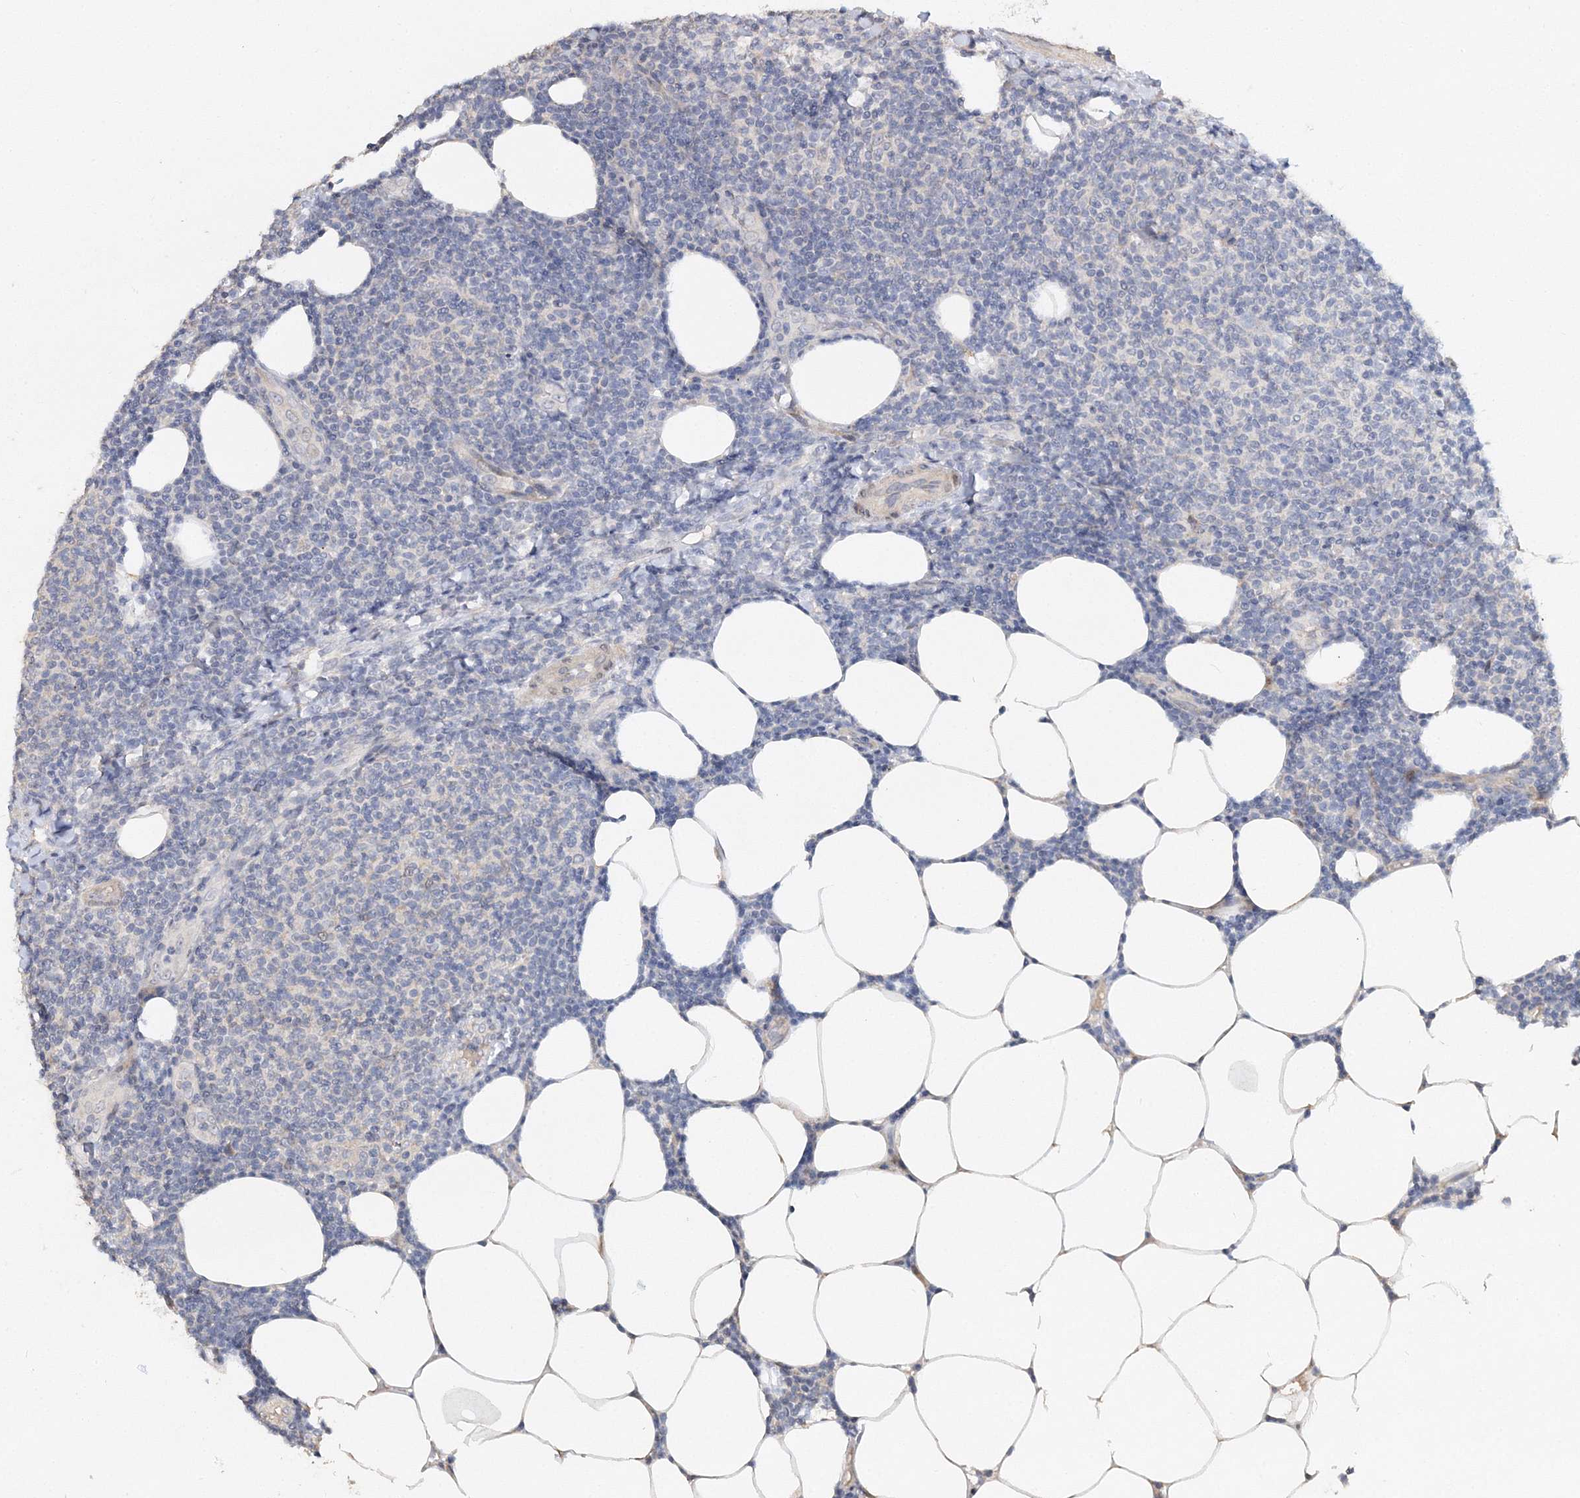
{"staining": {"intensity": "negative", "quantity": "none", "location": "none"}, "tissue": "lymphoma", "cell_type": "Tumor cells", "image_type": "cancer", "snomed": [{"axis": "morphology", "description": "Malignant lymphoma, non-Hodgkin's type, Low grade"}, {"axis": "topography", "description": "Lymph node"}], "caption": "Low-grade malignant lymphoma, non-Hodgkin's type was stained to show a protein in brown. There is no significant positivity in tumor cells.", "gene": "GJB5", "patient": {"sex": "male", "age": 66}}